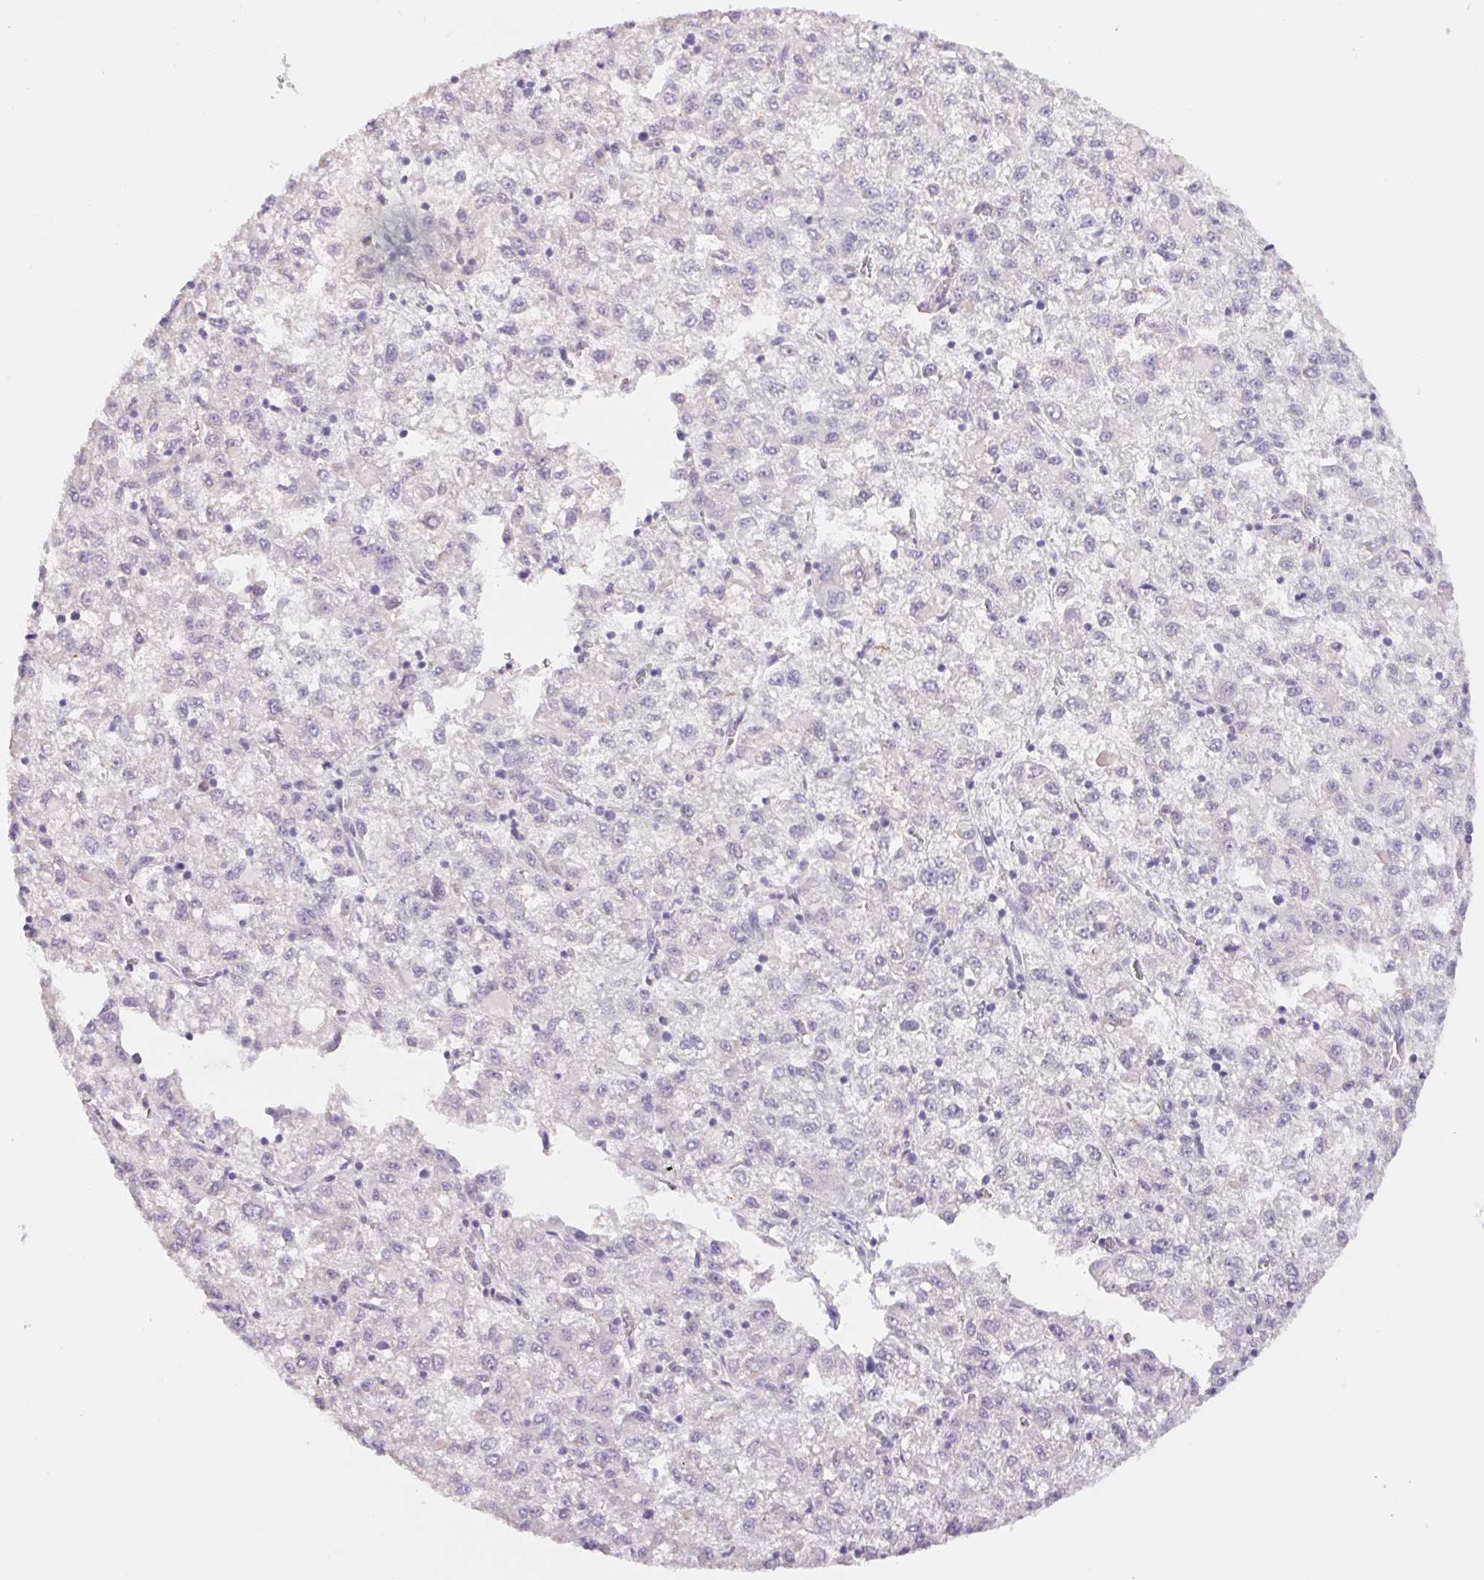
{"staining": {"intensity": "negative", "quantity": "none", "location": "none"}, "tissue": "liver cancer", "cell_type": "Tumor cells", "image_type": "cancer", "snomed": [{"axis": "morphology", "description": "Carcinoma, Hepatocellular, NOS"}, {"axis": "topography", "description": "Liver"}], "caption": "High power microscopy image of an immunohistochemistry image of hepatocellular carcinoma (liver), revealing no significant positivity in tumor cells.", "gene": "PNMA8B", "patient": {"sex": "male", "age": 40}}